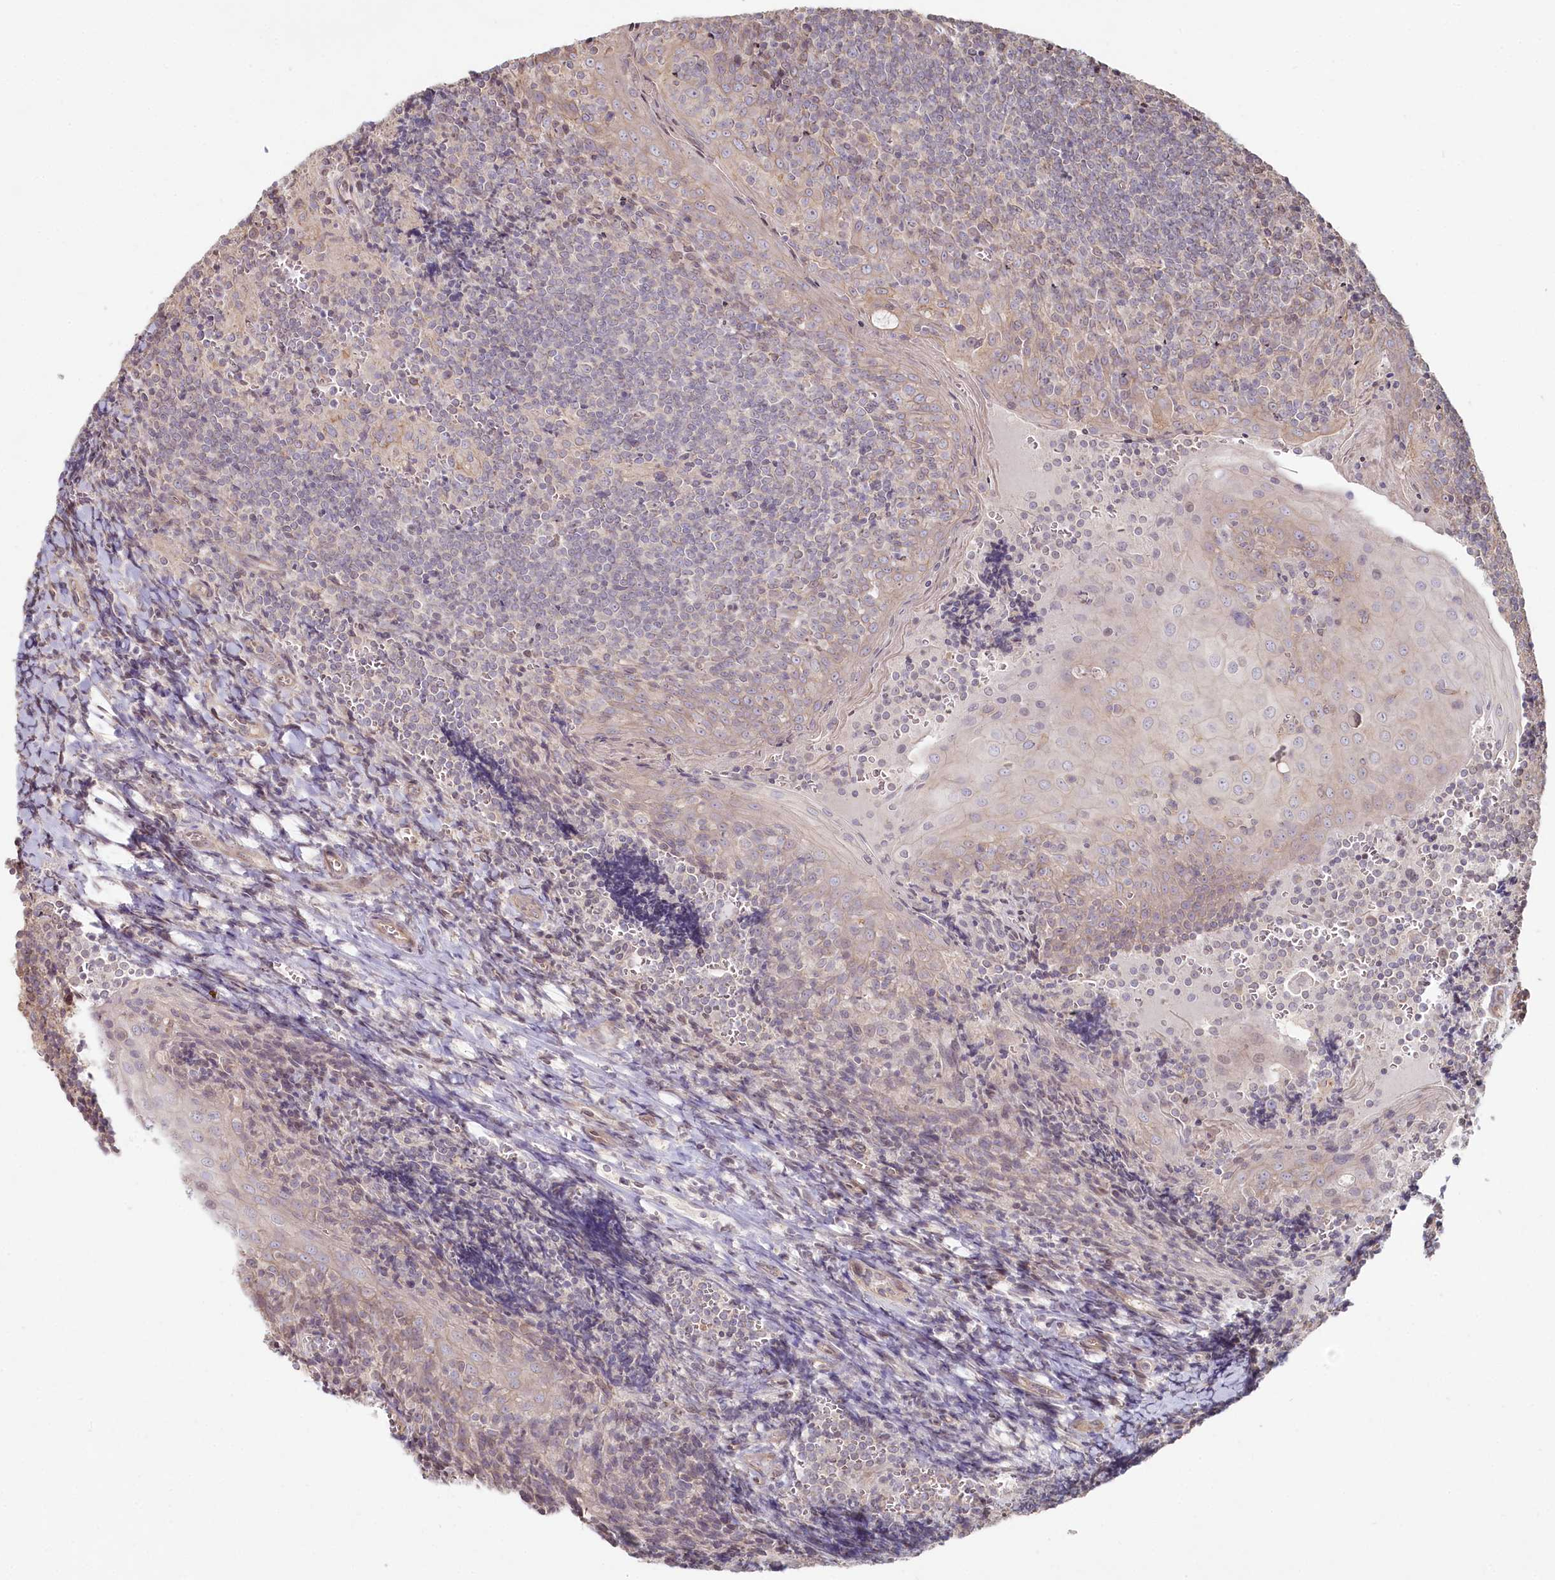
{"staining": {"intensity": "weak", "quantity": "<25%", "location": "cytoplasmic/membranous"}, "tissue": "tonsil", "cell_type": "Germinal center cells", "image_type": "normal", "snomed": [{"axis": "morphology", "description": "Normal tissue, NOS"}, {"axis": "topography", "description": "Tonsil"}], "caption": "Immunohistochemistry (IHC) micrograph of normal tonsil: human tonsil stained with DAB (3,3'-diaminobenzidine) demonstrates no significant protein positivity in germinal center cells. (DAB immunohistochemistry (IHC) with hematoxylin counter stain).", "gene": "TCHP", "patient": {"sex": "male", "age": 27}}